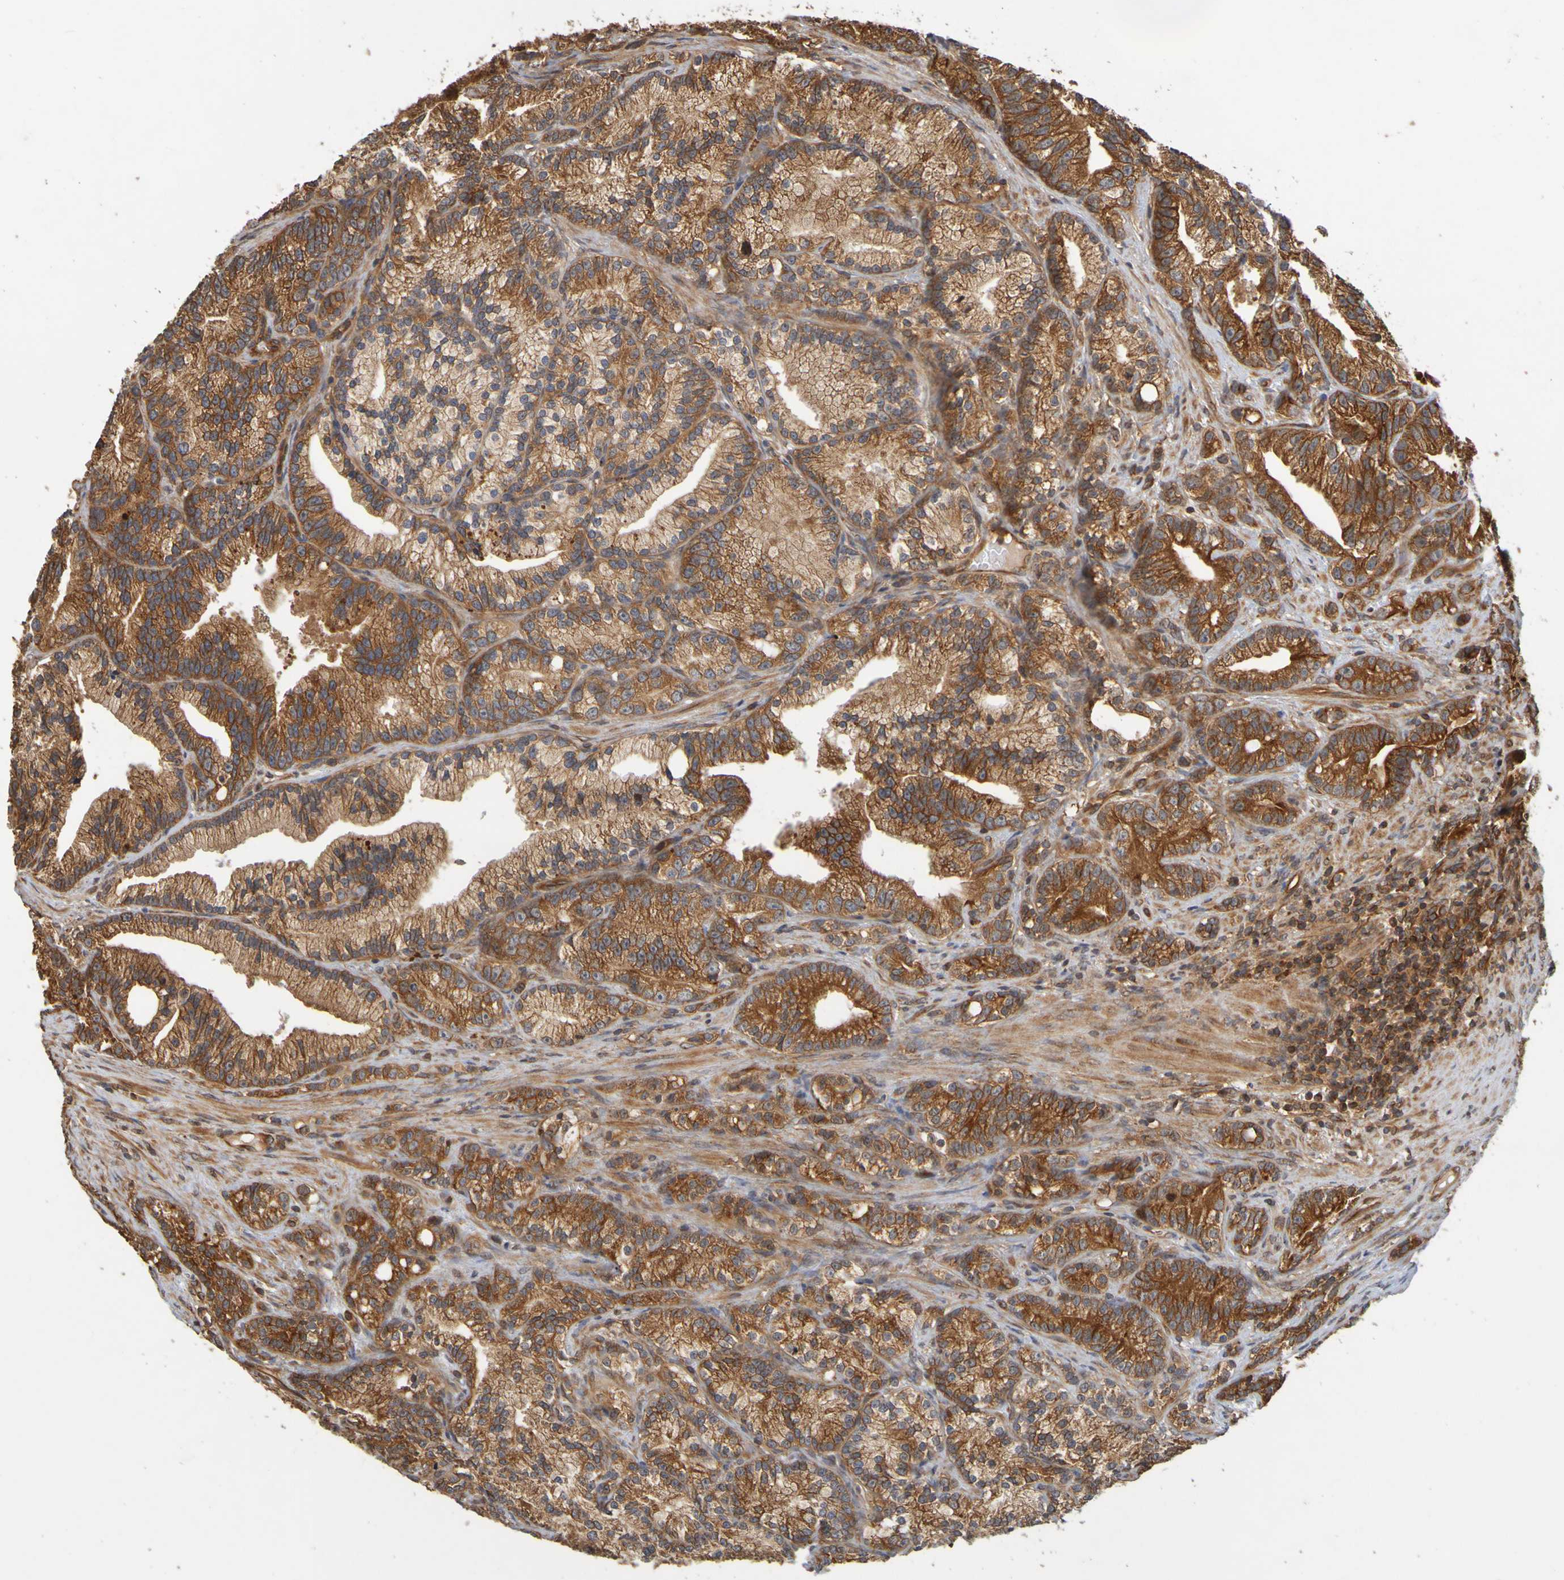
{"staining": {"intensity": "strong", "quantity": ">75%", "location": "cytoplasmic/membranous"}, "tissue": "prostate cancer", "cell_type": "Tumor cells", "image_type": "cancer", "snomed": [{"axis": "morphology", "description": "Adenocarcinoma, Low grade"}, {"axis": "topography", "description": "Prostate"}], "caption": "High-power microscopy captured an immunohistochemistry (IHC) photomicrograph of prostate adenocarcinoma (low-grade), revealing strong cytoplasmic/membranous staining in about >75% of tumor cells. (IHC, brightfield microscopy, high magnification).", "gene": "OCRL", "patient": {"sex": "male", "age": 89}}